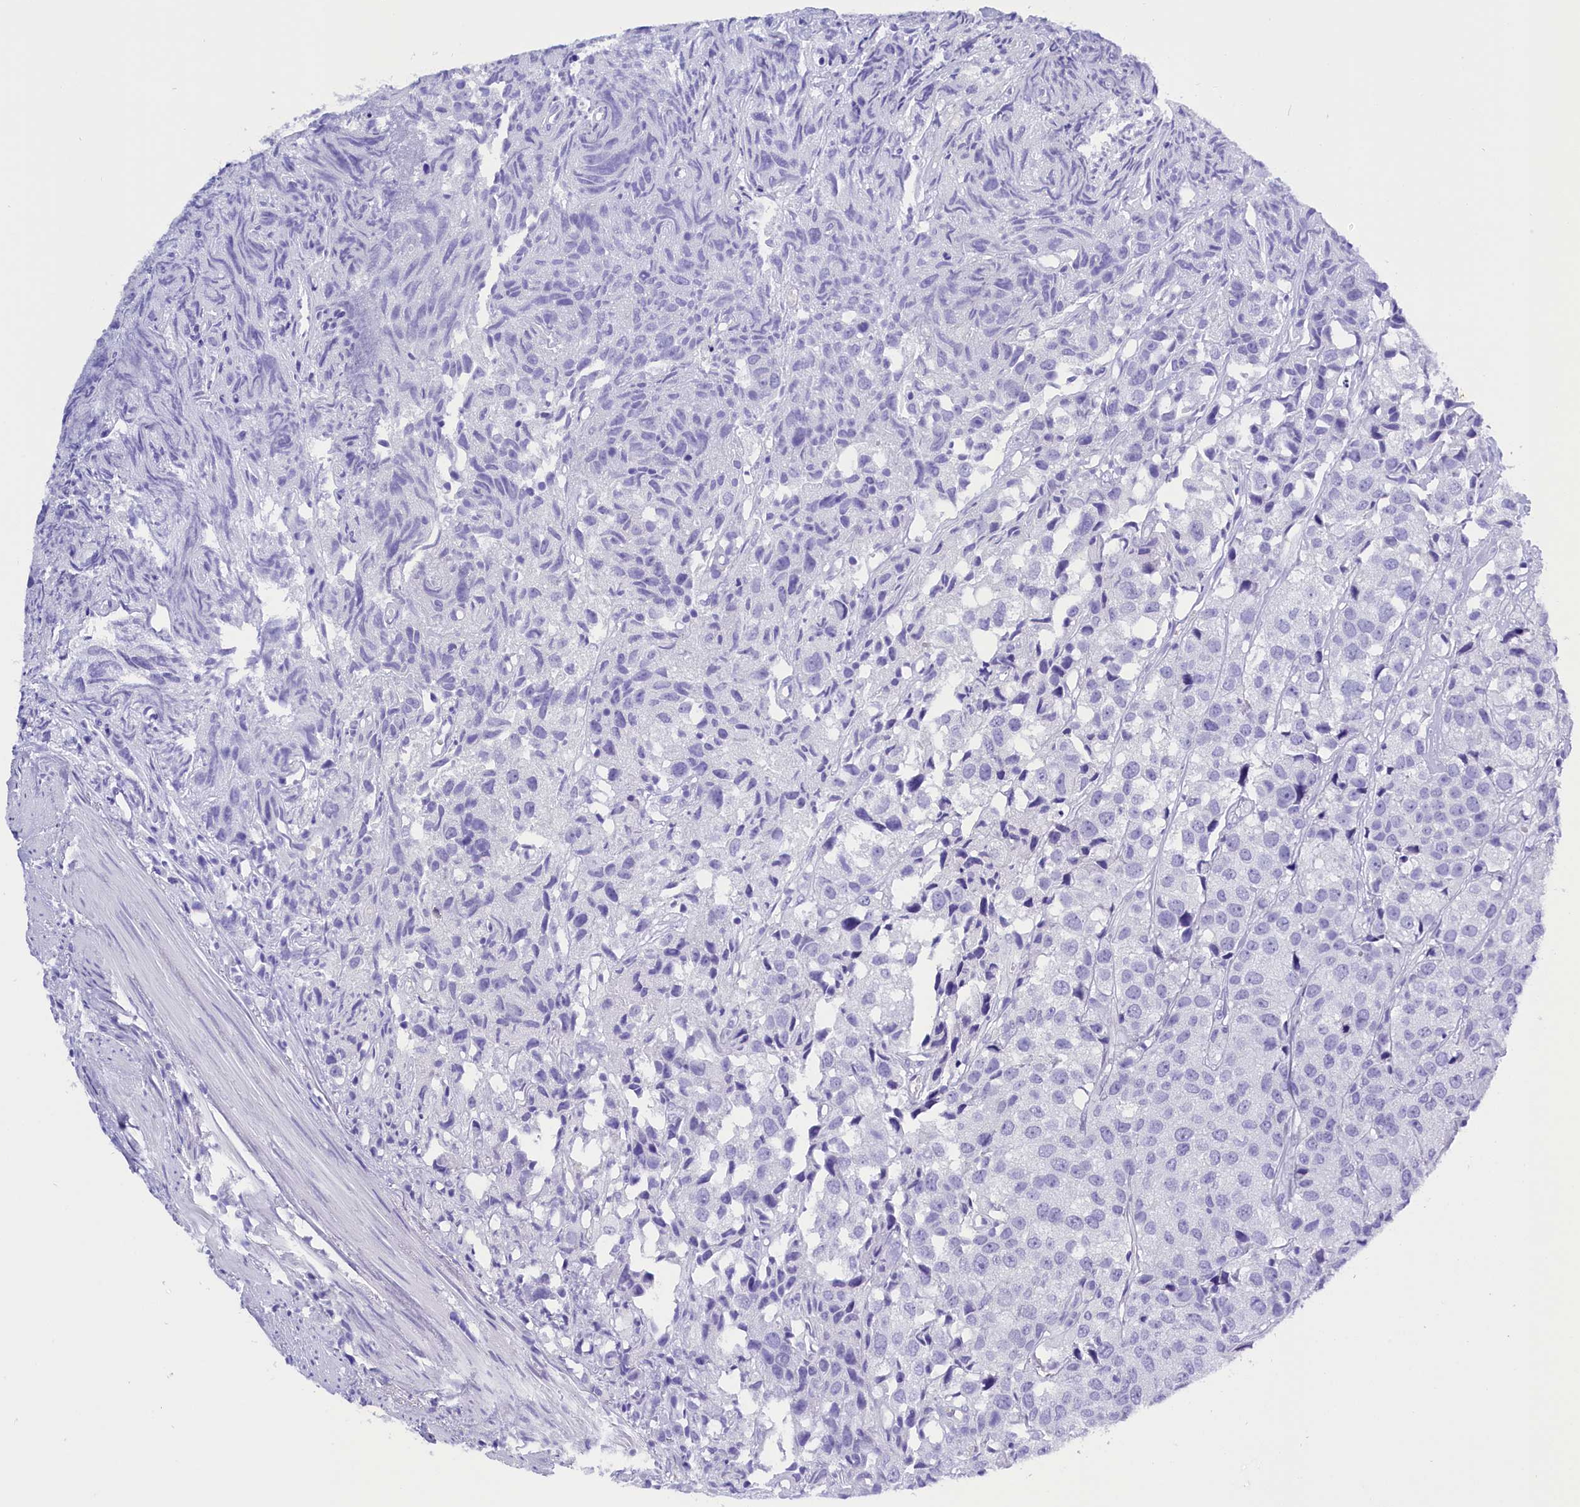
{"staining": {"intensity": "negative", "quantity": "none", "location": "none"}, "tissue": "urothelial cancer", "cell_type": "Tumor cells", "image_type": "cancer", "snomed": [{"axis": "morphology", "description": "Urothelial carcinoma, High grade"}, {"axis": "topography", "description": "Urinary bladder"}], "caption": "There is no significant positivity in tumor cells of urothelial cancer.", "gene": "CLC", "patient": {"sex": "female", "age": 75}}